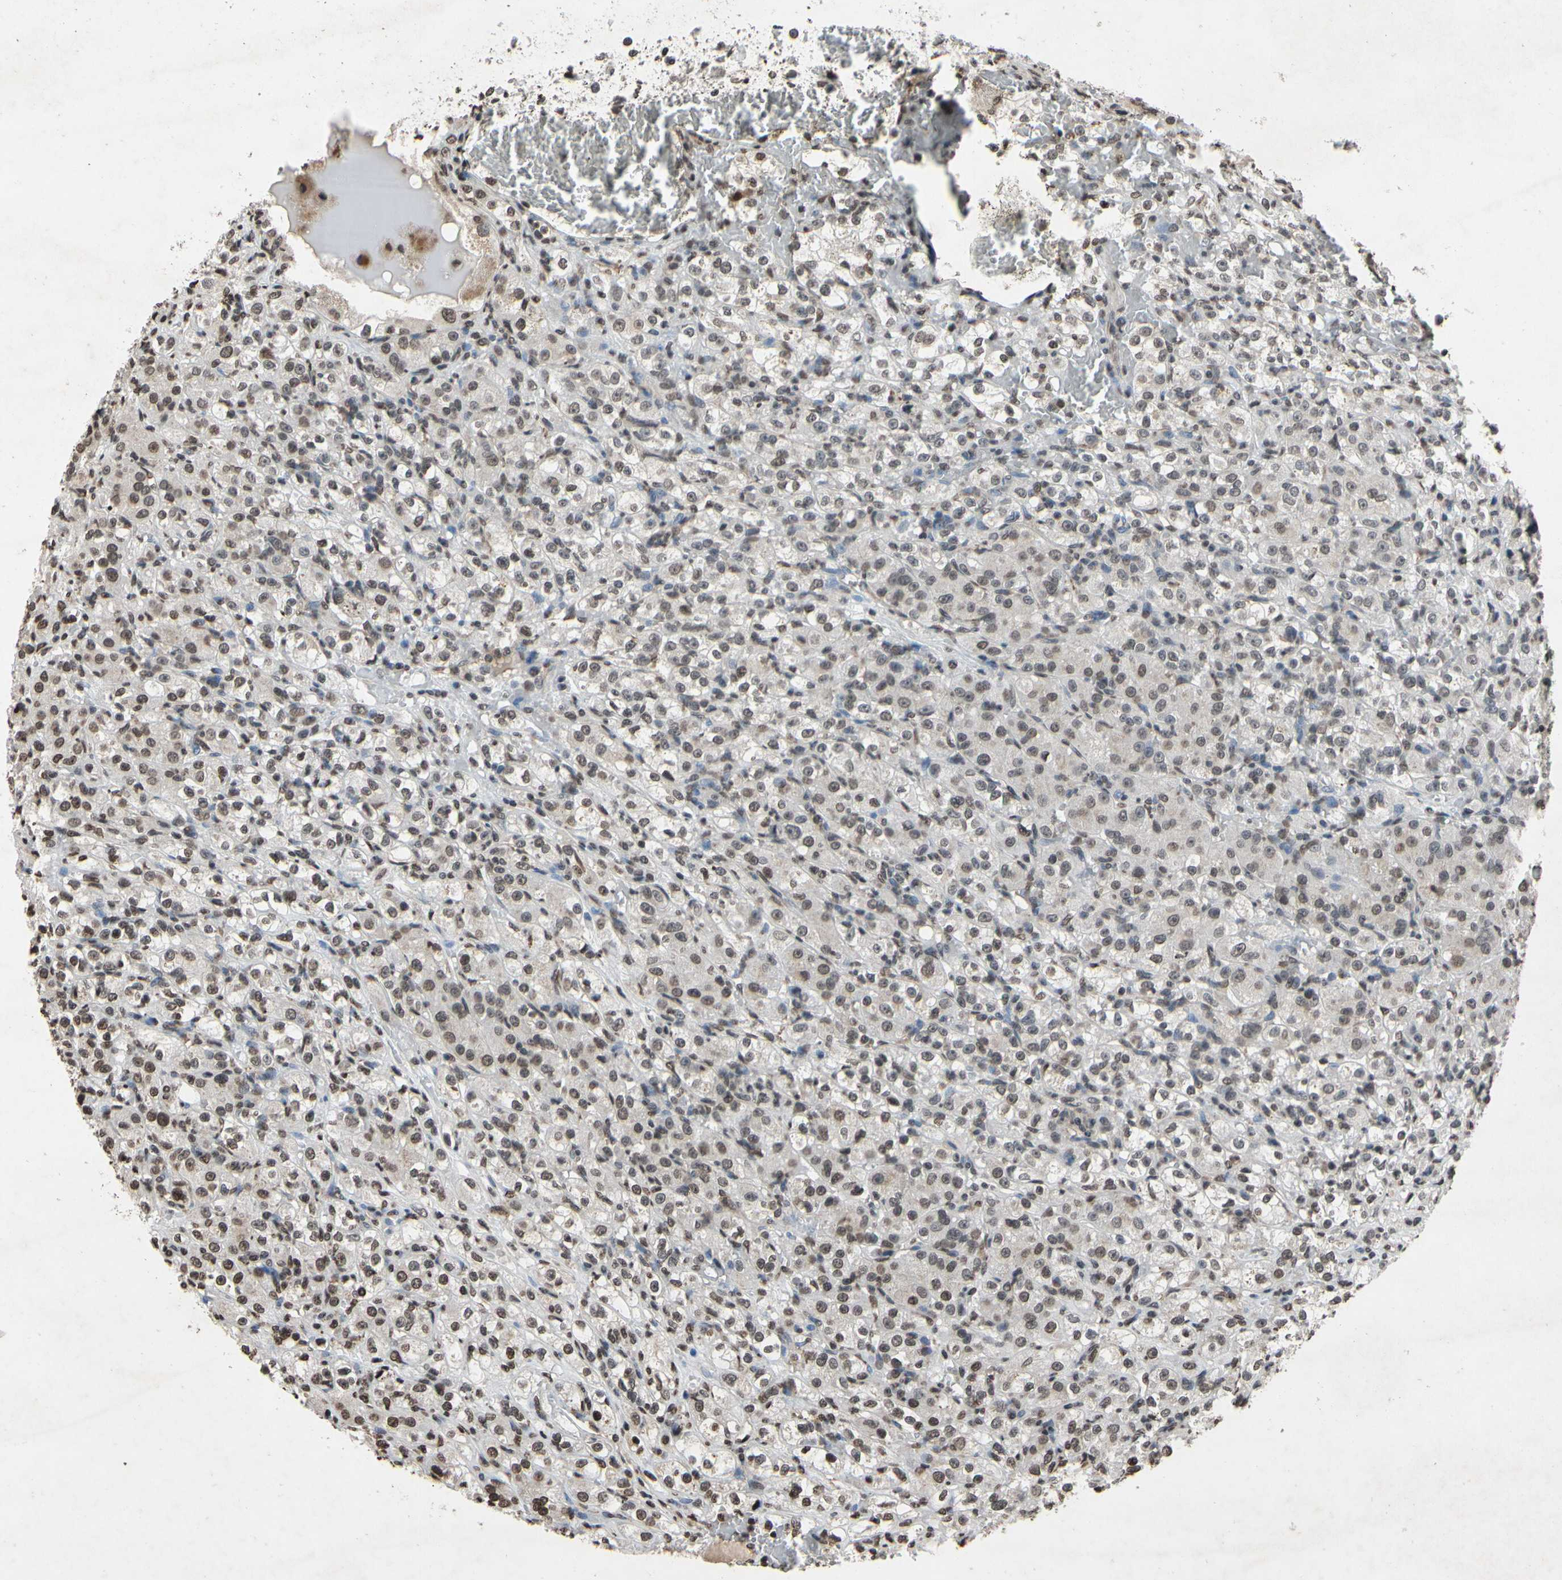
{"staining": {"intensity": "strong", "quantity": ">75%", "location": "nuclear"}, "tissue": "renal cancer", "cell_type": "Tumor cells", "image_type": "cancer", "snomed": [{"axis": "morphology", "description": "Normal tissue, NOS"}, {"axis": "morphology", "description": "Adenocarcinoma, NOS"}, {"axis": "topography", "description": "Kidney"}], "caption": "Protein expression analysis of adenocarcinoma (renal) shows strong nuclear staining in approximately >75% of tumor cells.", "gene": "HIPK2", "patient": {"sex": "male", "age": 61}}